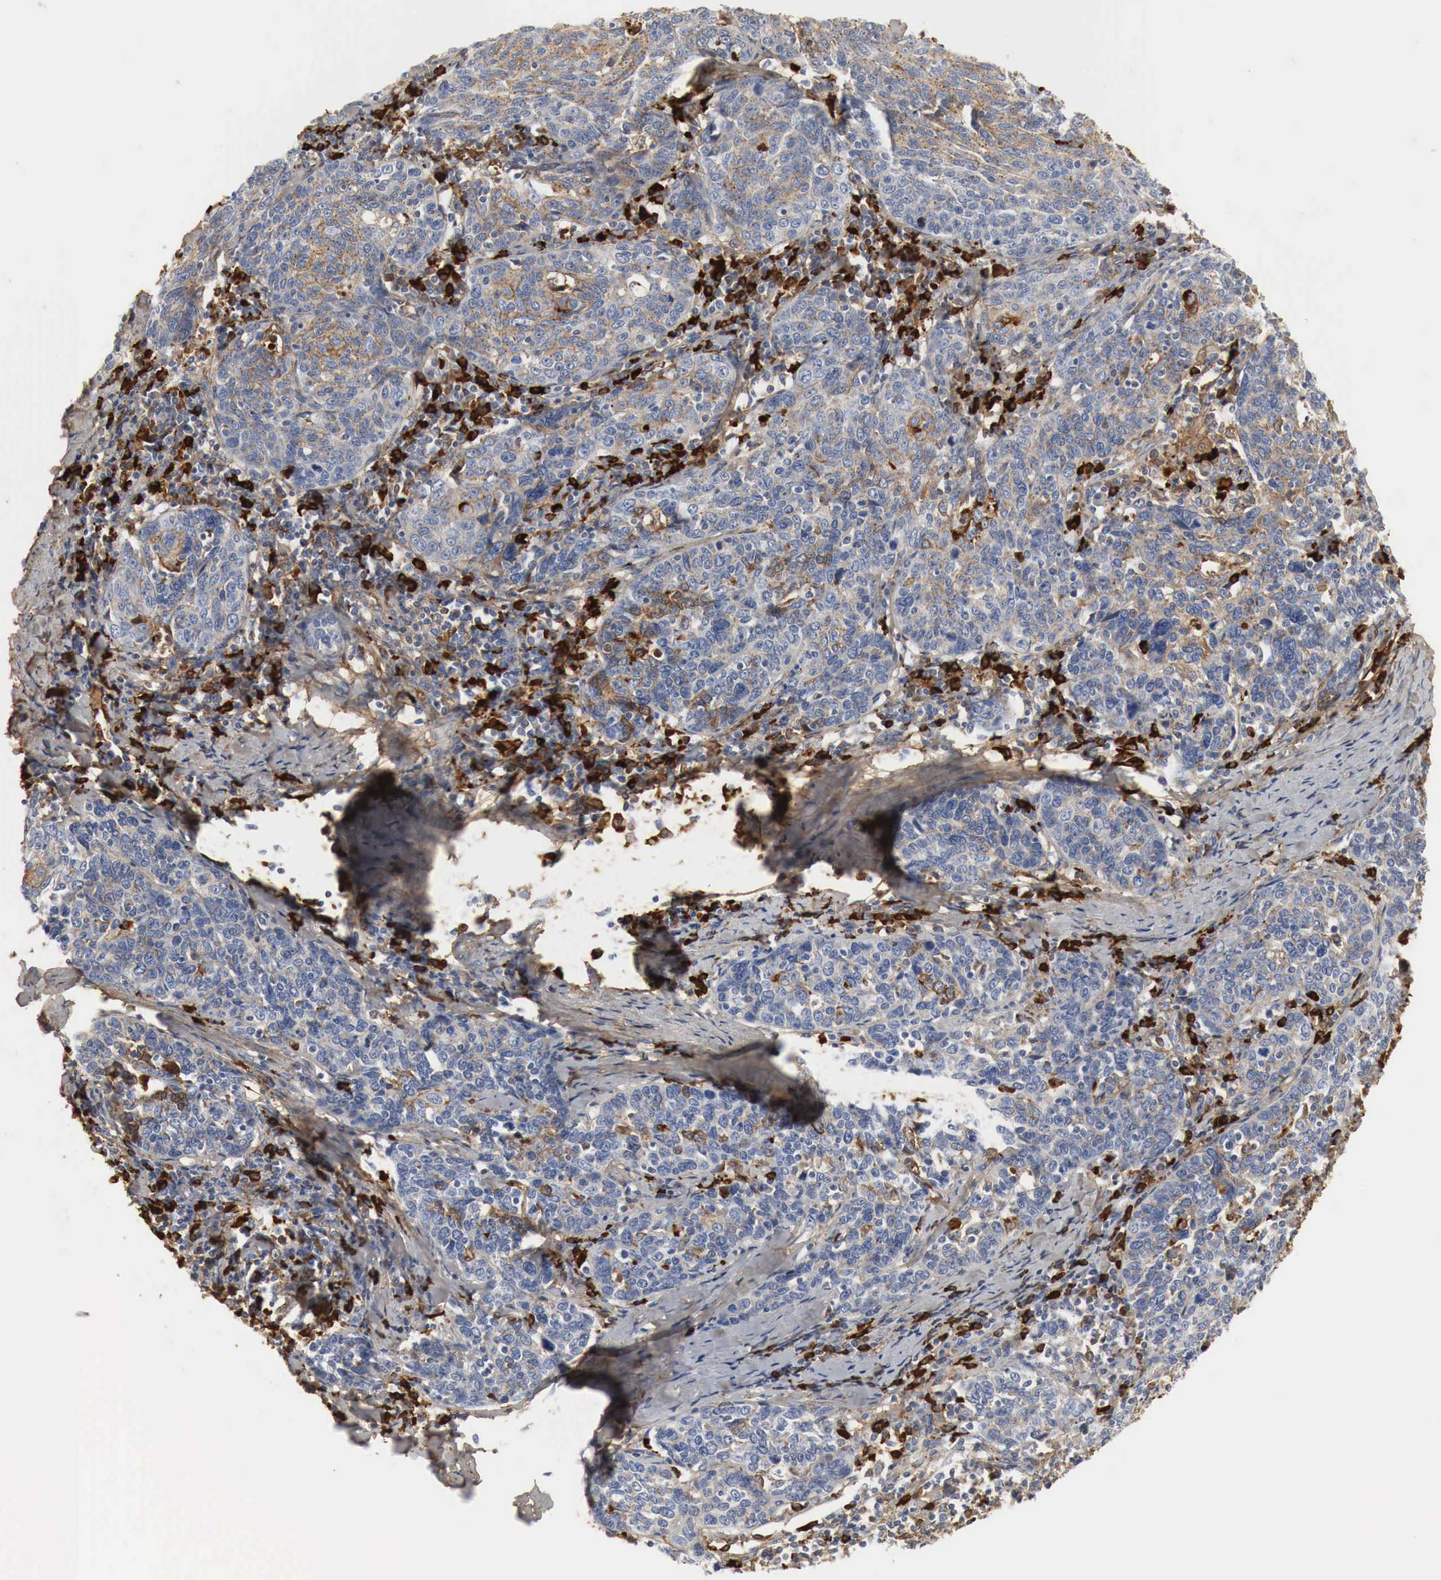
{"staining": {"intensity": "weak", "quantity": "25%-75%", "location": "cytoplasmic/membranous"}, "tissue": "cervical cancer", "cell_type": "Tumor cells", "image_type": "cancer", "snomed": [{"axis": "morphology", "description": "Squamous cell carcinoma, NOS"}, {"axis": "topography", "description": "Cervix"}], "caption": "IHC photomicrograph of human cervical squamous cell carcinoma stained for a protein (brown), which exhibits low levels of weak cytoplasmic/membranous expression in approximately 25%-75% of tumor cells.", "gene": "IGLC3", "patient": {"sex": "female", "age": 41}}